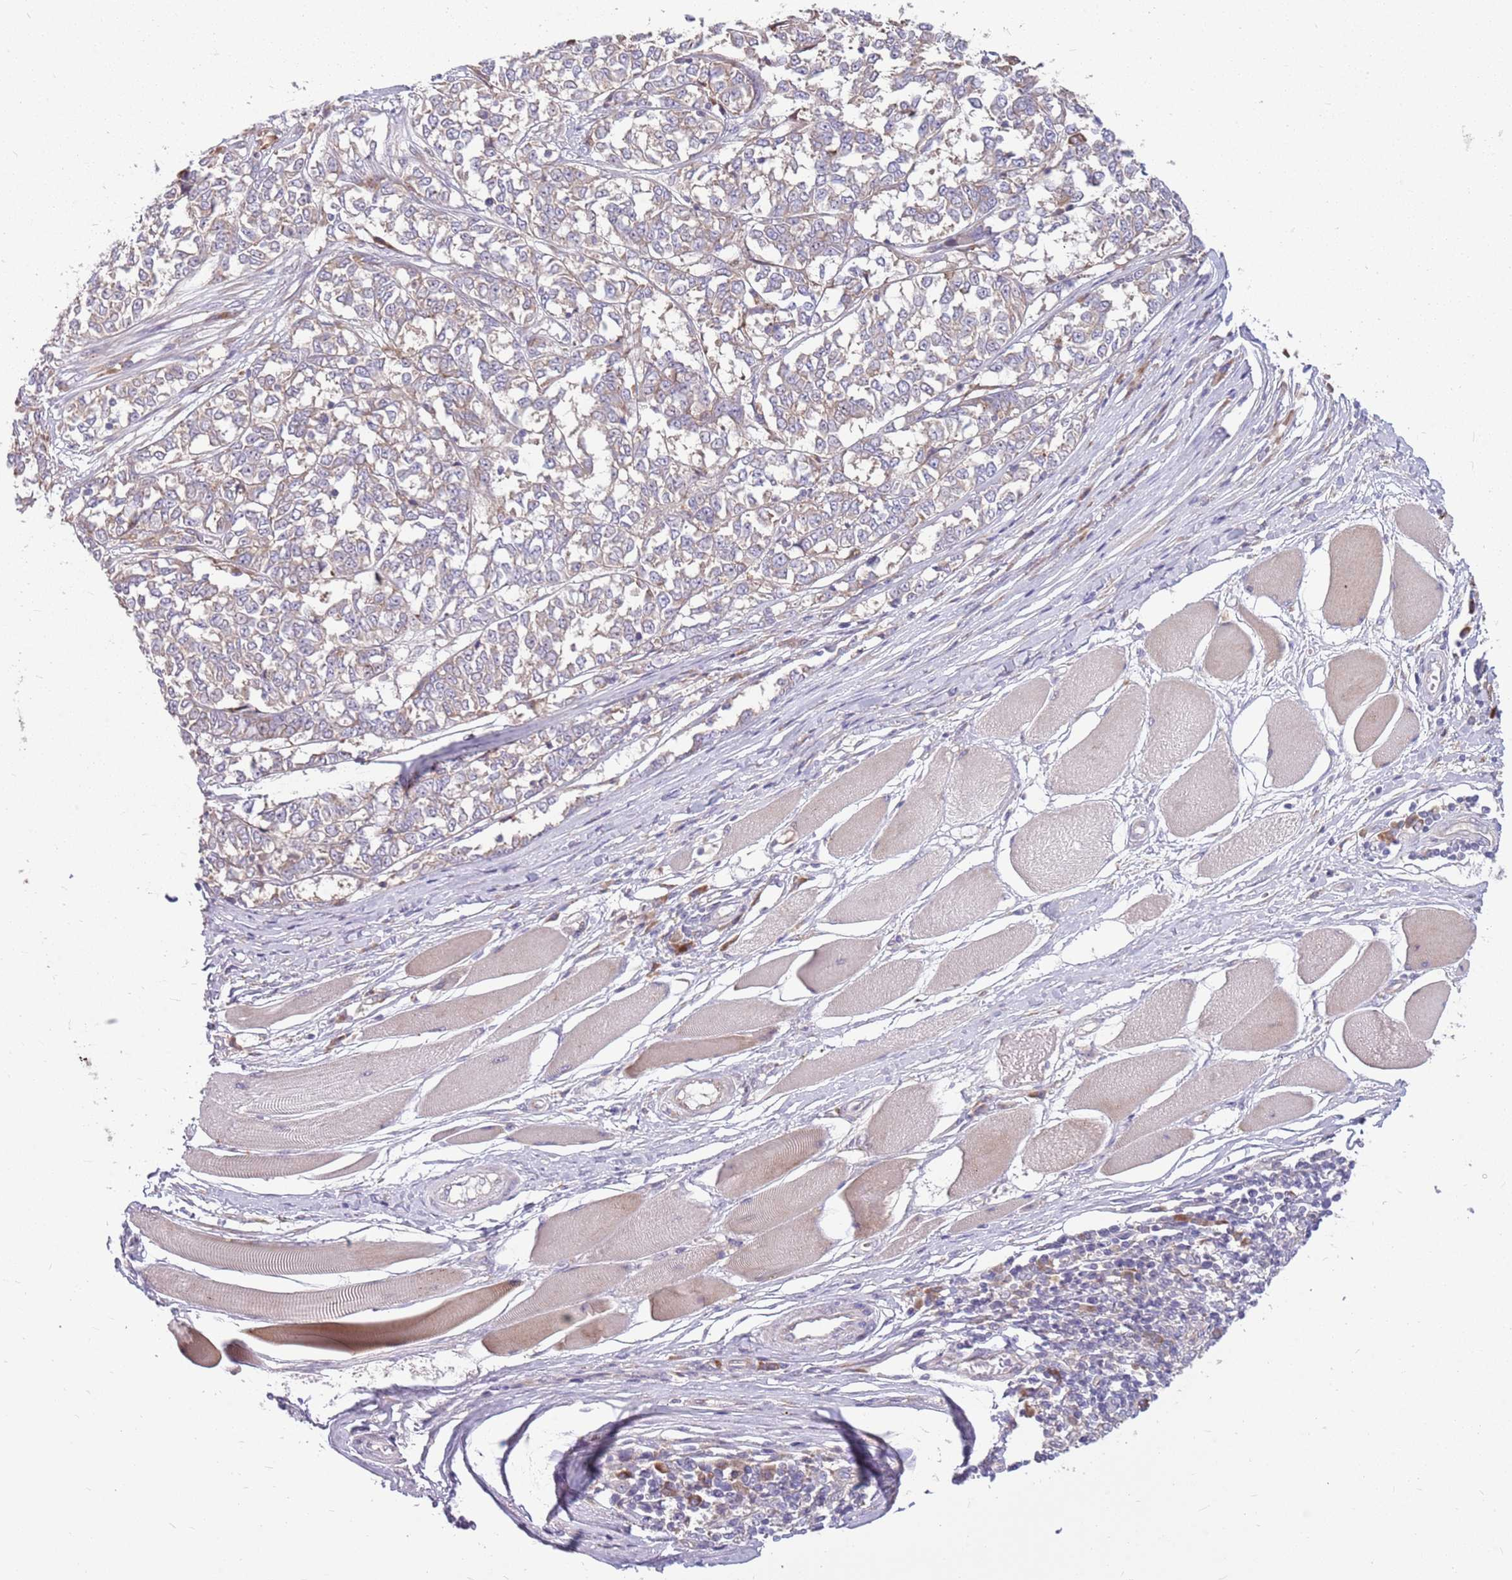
{"staining": {"intensity": "weak", "quantity": "<25%", "location": "cytoplasmic/membranous"}, "tissue": "melanoma", "cell_type": "Tumor cells", "image_type": "cancer", "snomed": [{"axis": "morphology", "description": "Malignant melanoma, NOS"}, {"axis": "topography", "description": "Skin"}], "caption": "This is an immunohistochemistry (IHC) histopathology image of melanoma. There is no expression in tumor cells.", "gene": "PPP1R27", "patient": {"sex": "female", "age": 72}}